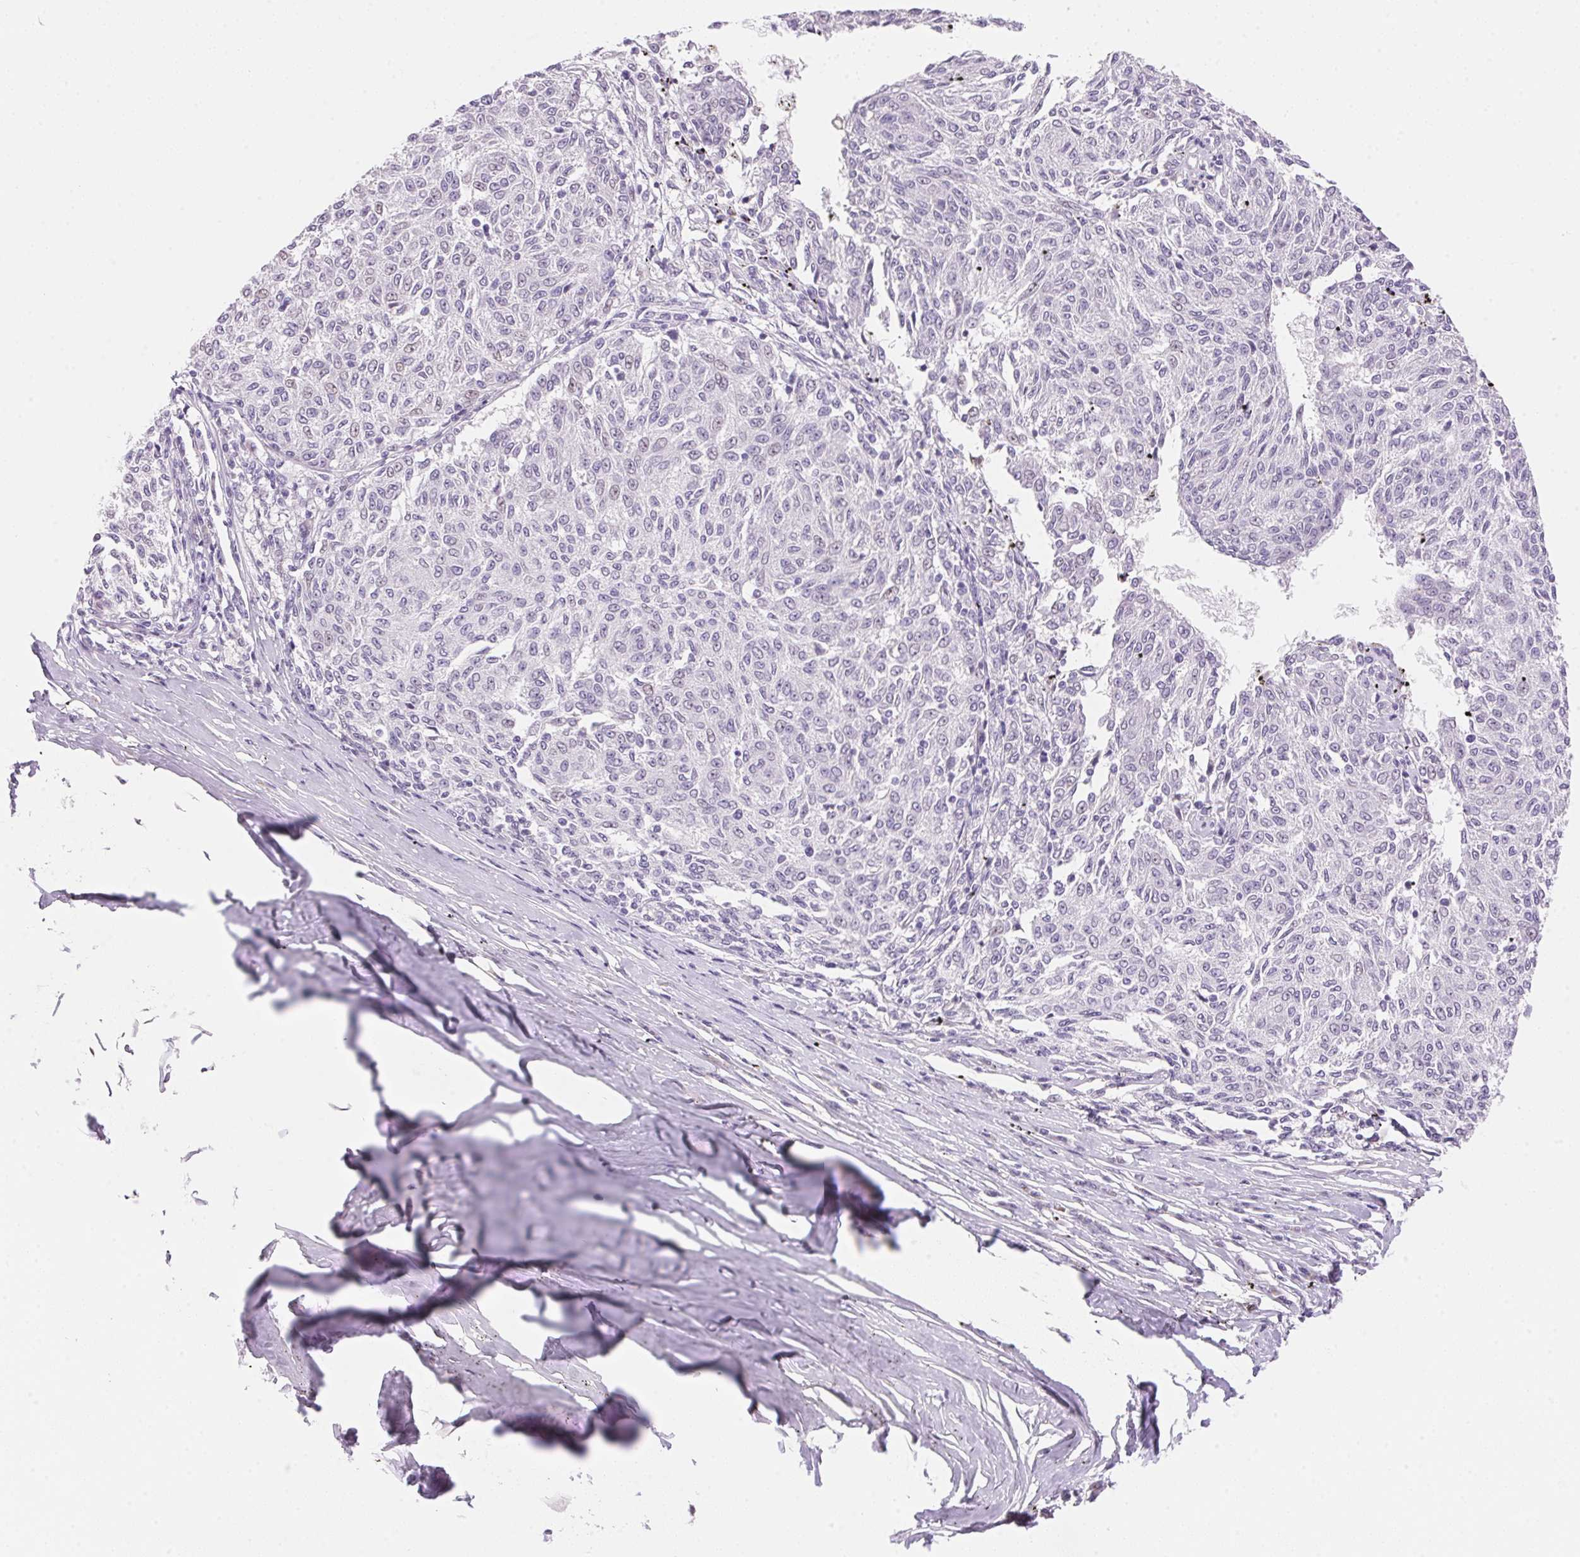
{"staining": {"intensity": "negative", "quantity": "none", "location": "none"}, "tissue": "melanoma", "cell_type": "Tumor cells", "image_type": "cancer", "snomed": [{"axis": "morphology", "description": "Malignant melanoma, NOS"}, {"axis": "topography", "description": "Skin"}], "caption": "IHC image of melanoma stained for a protein (brown), which reveals no staining in tumor cells.", "gene": "TEKT1", "patient": {"sex": "female", "age": 72}}